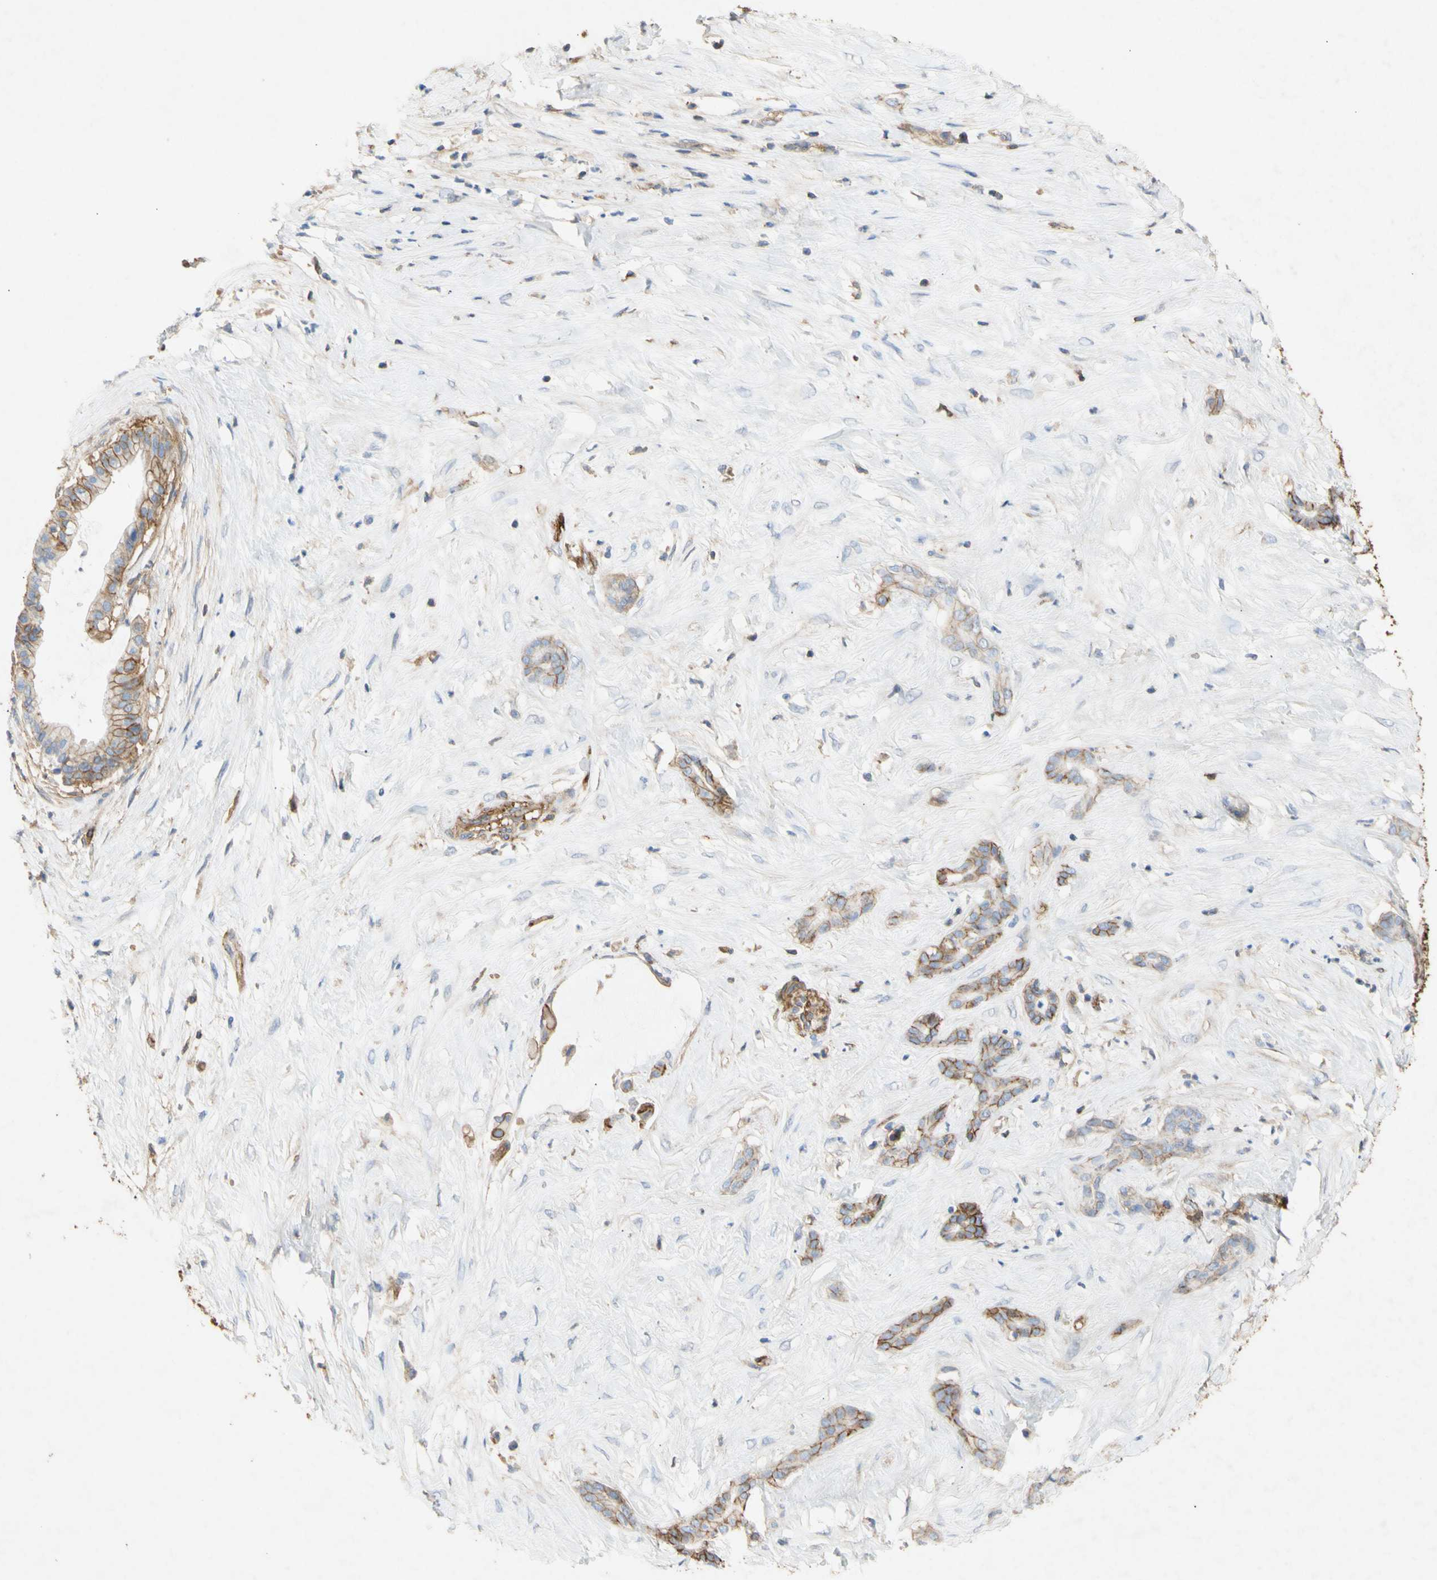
{"staining": {"intensity": "moderate", "quantity": ">75%", "location": "cytoplasmic/membranous"}, "tissue": "pancreatic cancer", "cell_type": "Tumor cells", "image_type": "cancer", "snomed": [{"axis": "morphology", "description": "Adenocarcinoma, NOS"}, {"axis": "topography", "description": "Pancreas"}], "caption": "A brown stain highlights moderate cytoplasmic/membranous positivity of a protein in human pancreatic cancer (adenocarcinoma) tumor cells.", "gene": "ATP2A3", "patient": {"sex": "male", "age": 41}}